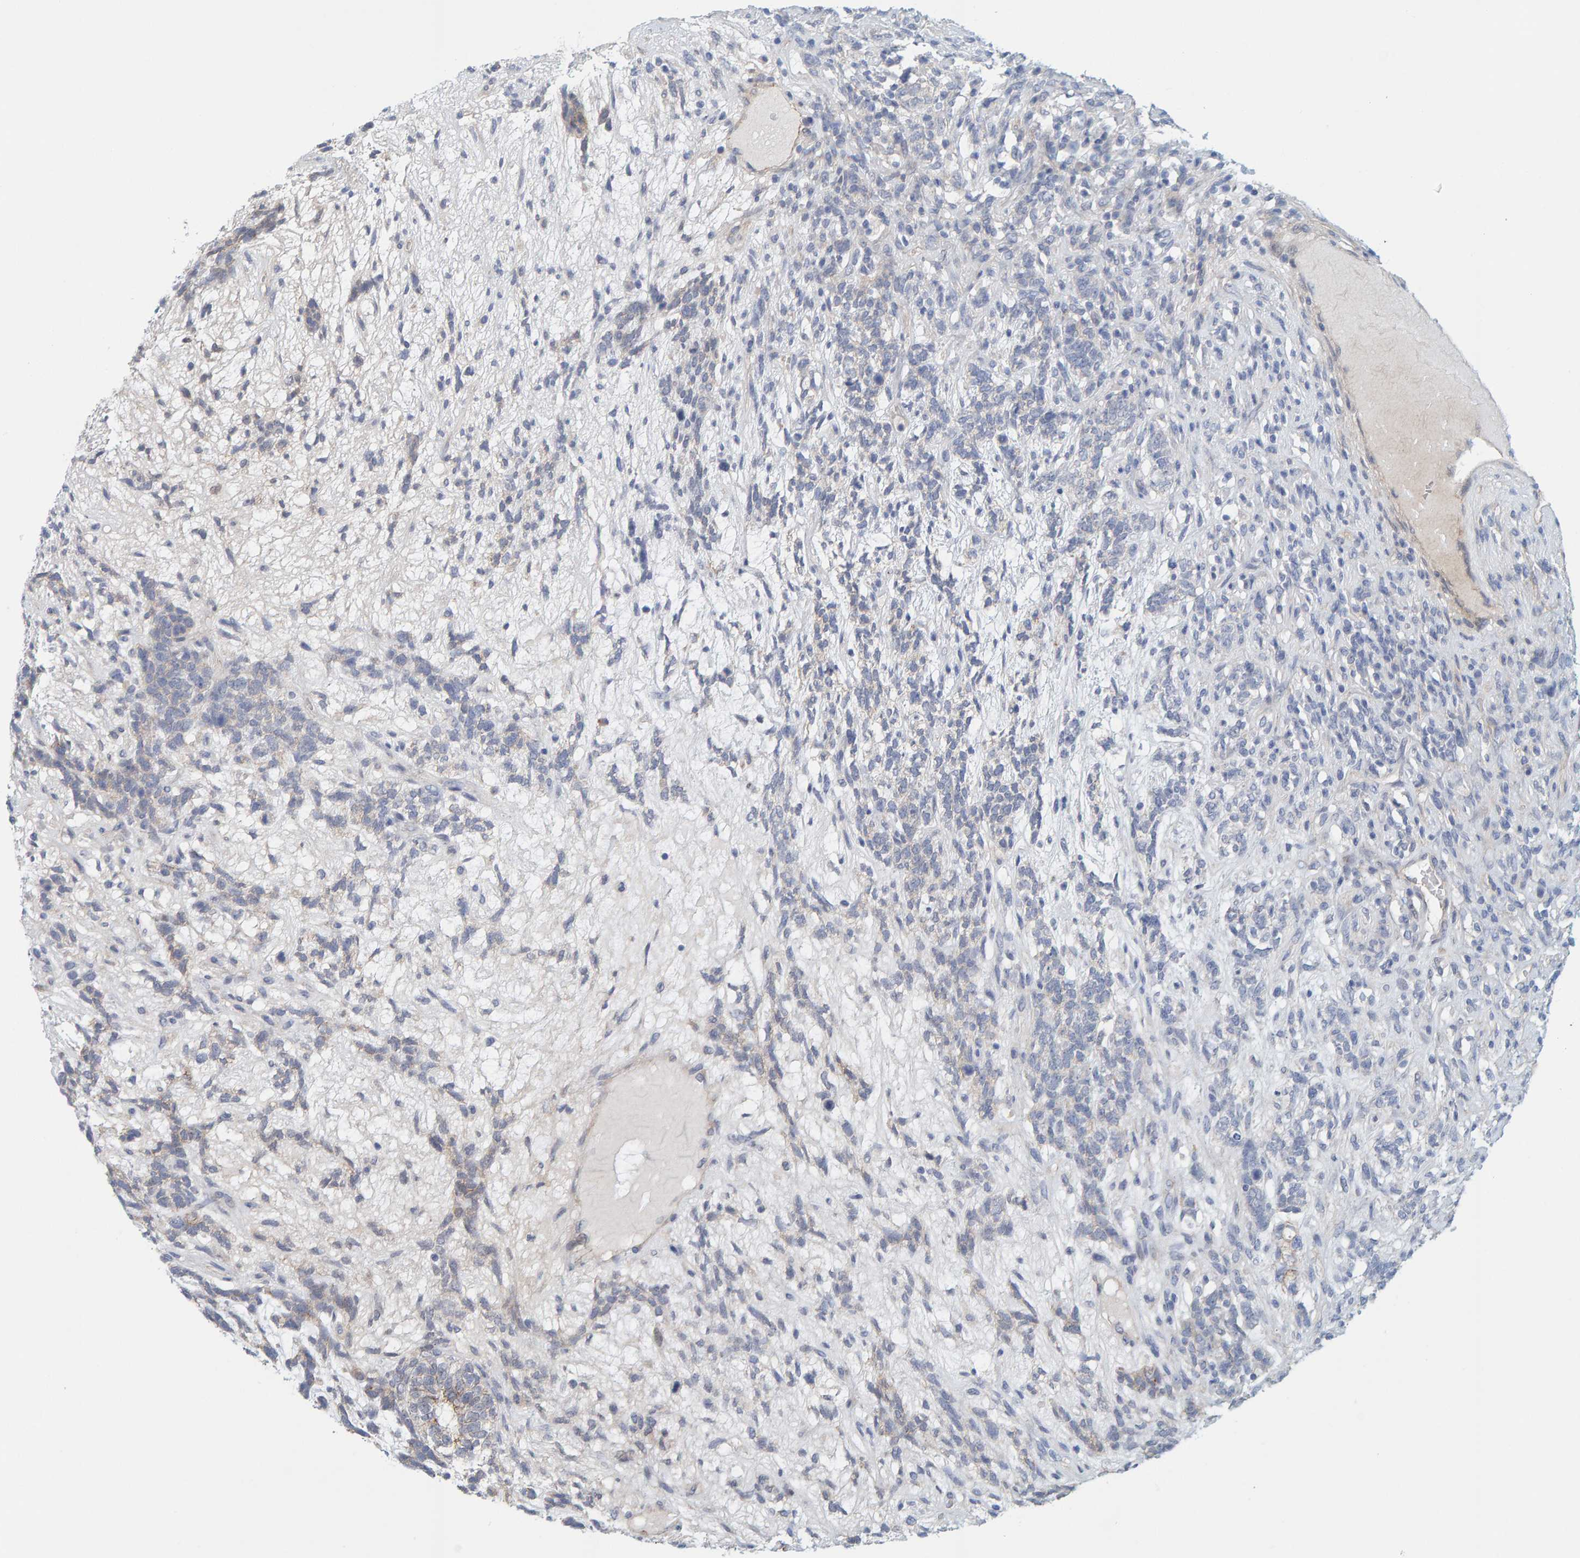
{"staining": {"intensity": "negative", "quantity": "none", "location": "none"}, "tissue": "testis cancer", "cell_type": "Tumor cells", "image_type": "cancer", "snomed": [{"axis": "morphology", "description": "Seminoma, NOS"}, {"axis": "topography", "description": "Testis"}], "caption": "Tumor cells are negative for protein expression in human testis cancer (seminoma). (Brightfield microscopy of DAB (3,3'-diaminobenzidine) immunohistochemistry (IHC) at high magnification).", "gene": "KRBA2", "patient": {"sex": "male", "age": 28}}